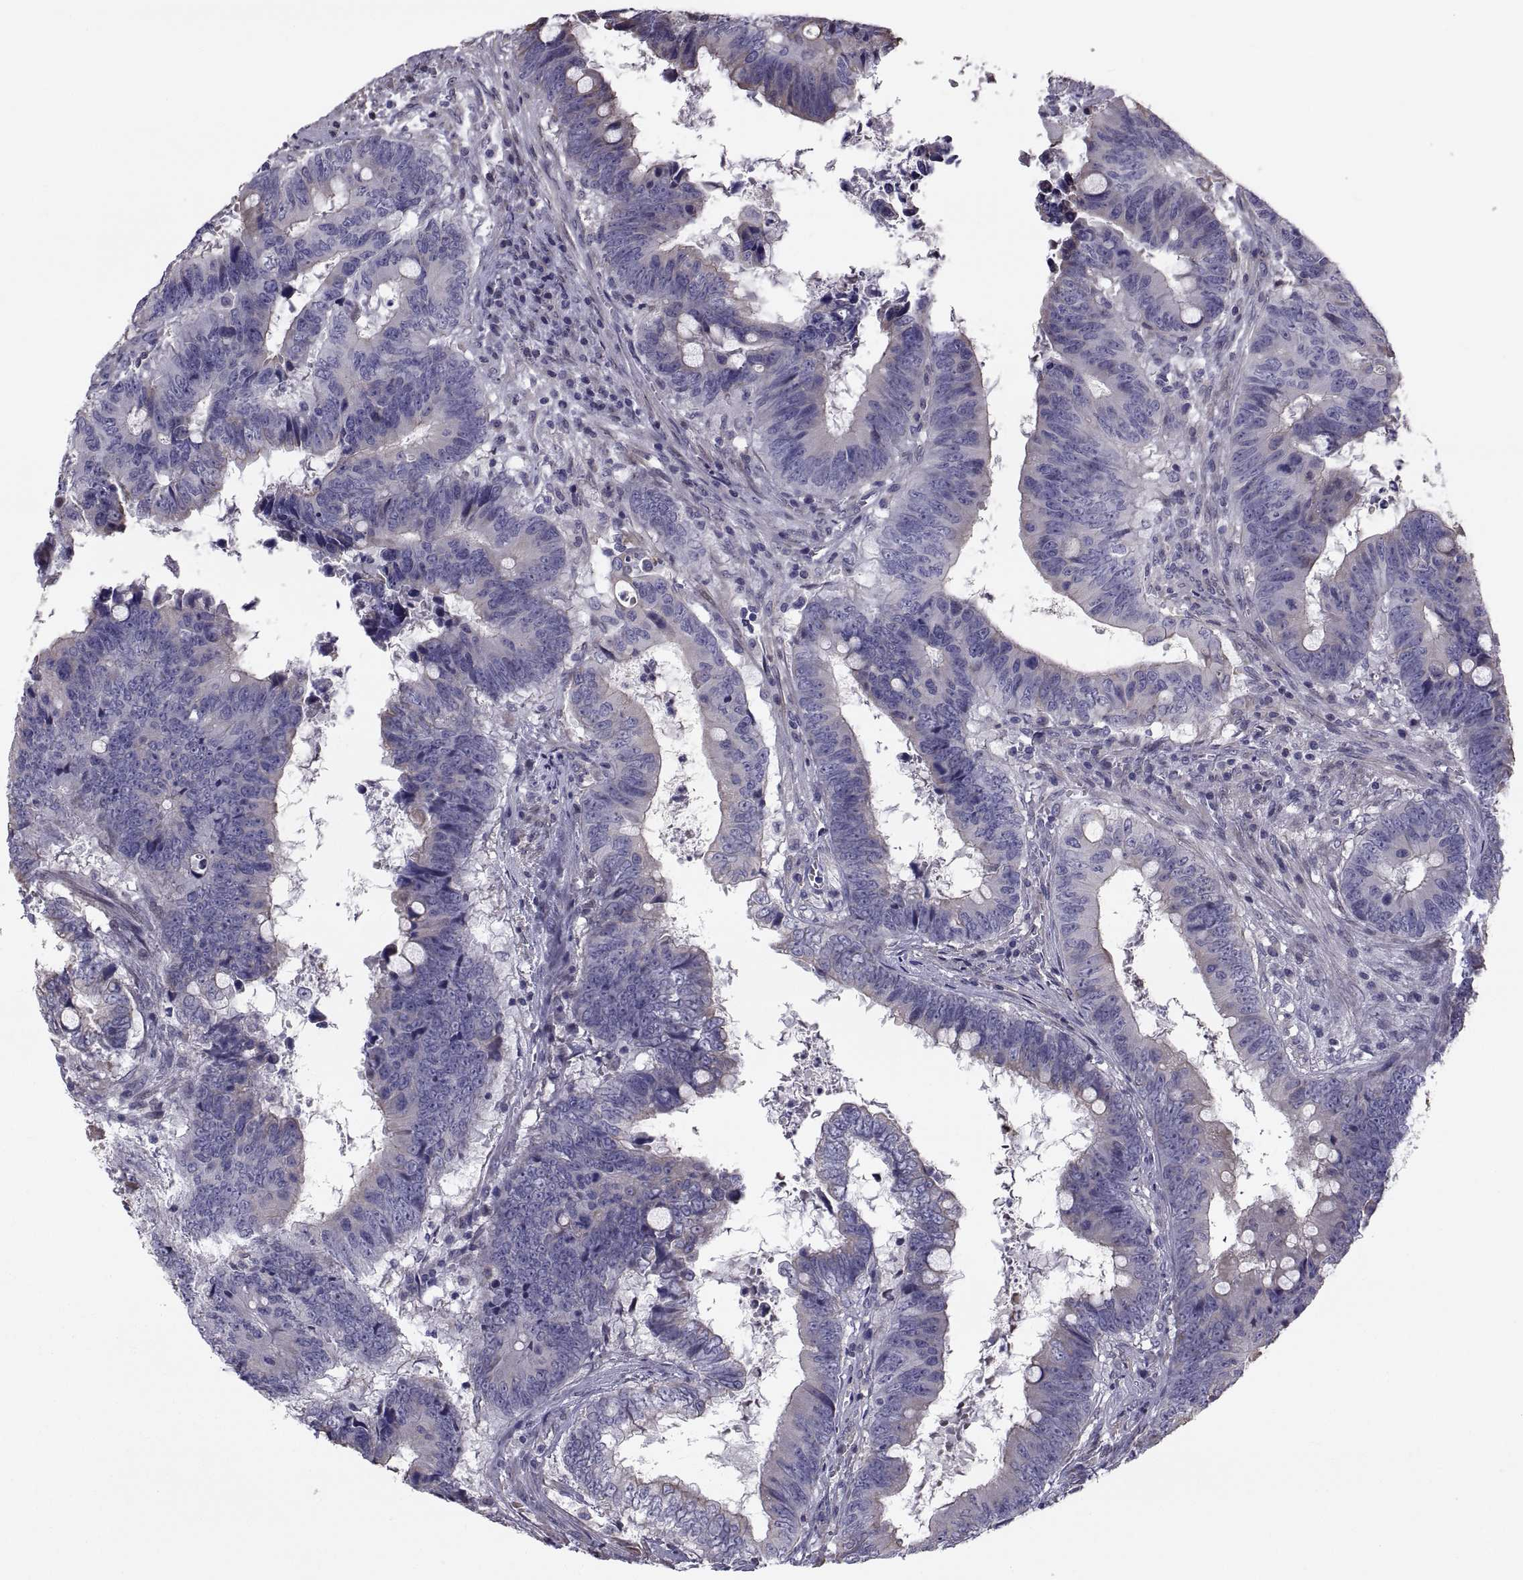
{"staining": {"intensity": "moderate", "quantity": "<25%", "location": "cytoplasmic/membranous"}, "tissue": "colorectal cancer", "cell_type": "Tumor cells", "image_type": "cancer", "snomed": [{"axis": "morphology", "description": "Adenocarcinoma, NOS"}, {"axis": "topography", "description": "Colon"}], "caption": "Adenocarcinoma (colorectal) tissue displays moderate cytoplasmic/membranous staining in approximately <25% of tumor cells", "gene": "ANO1", "patient": {"sex": "female", "age": 82}}